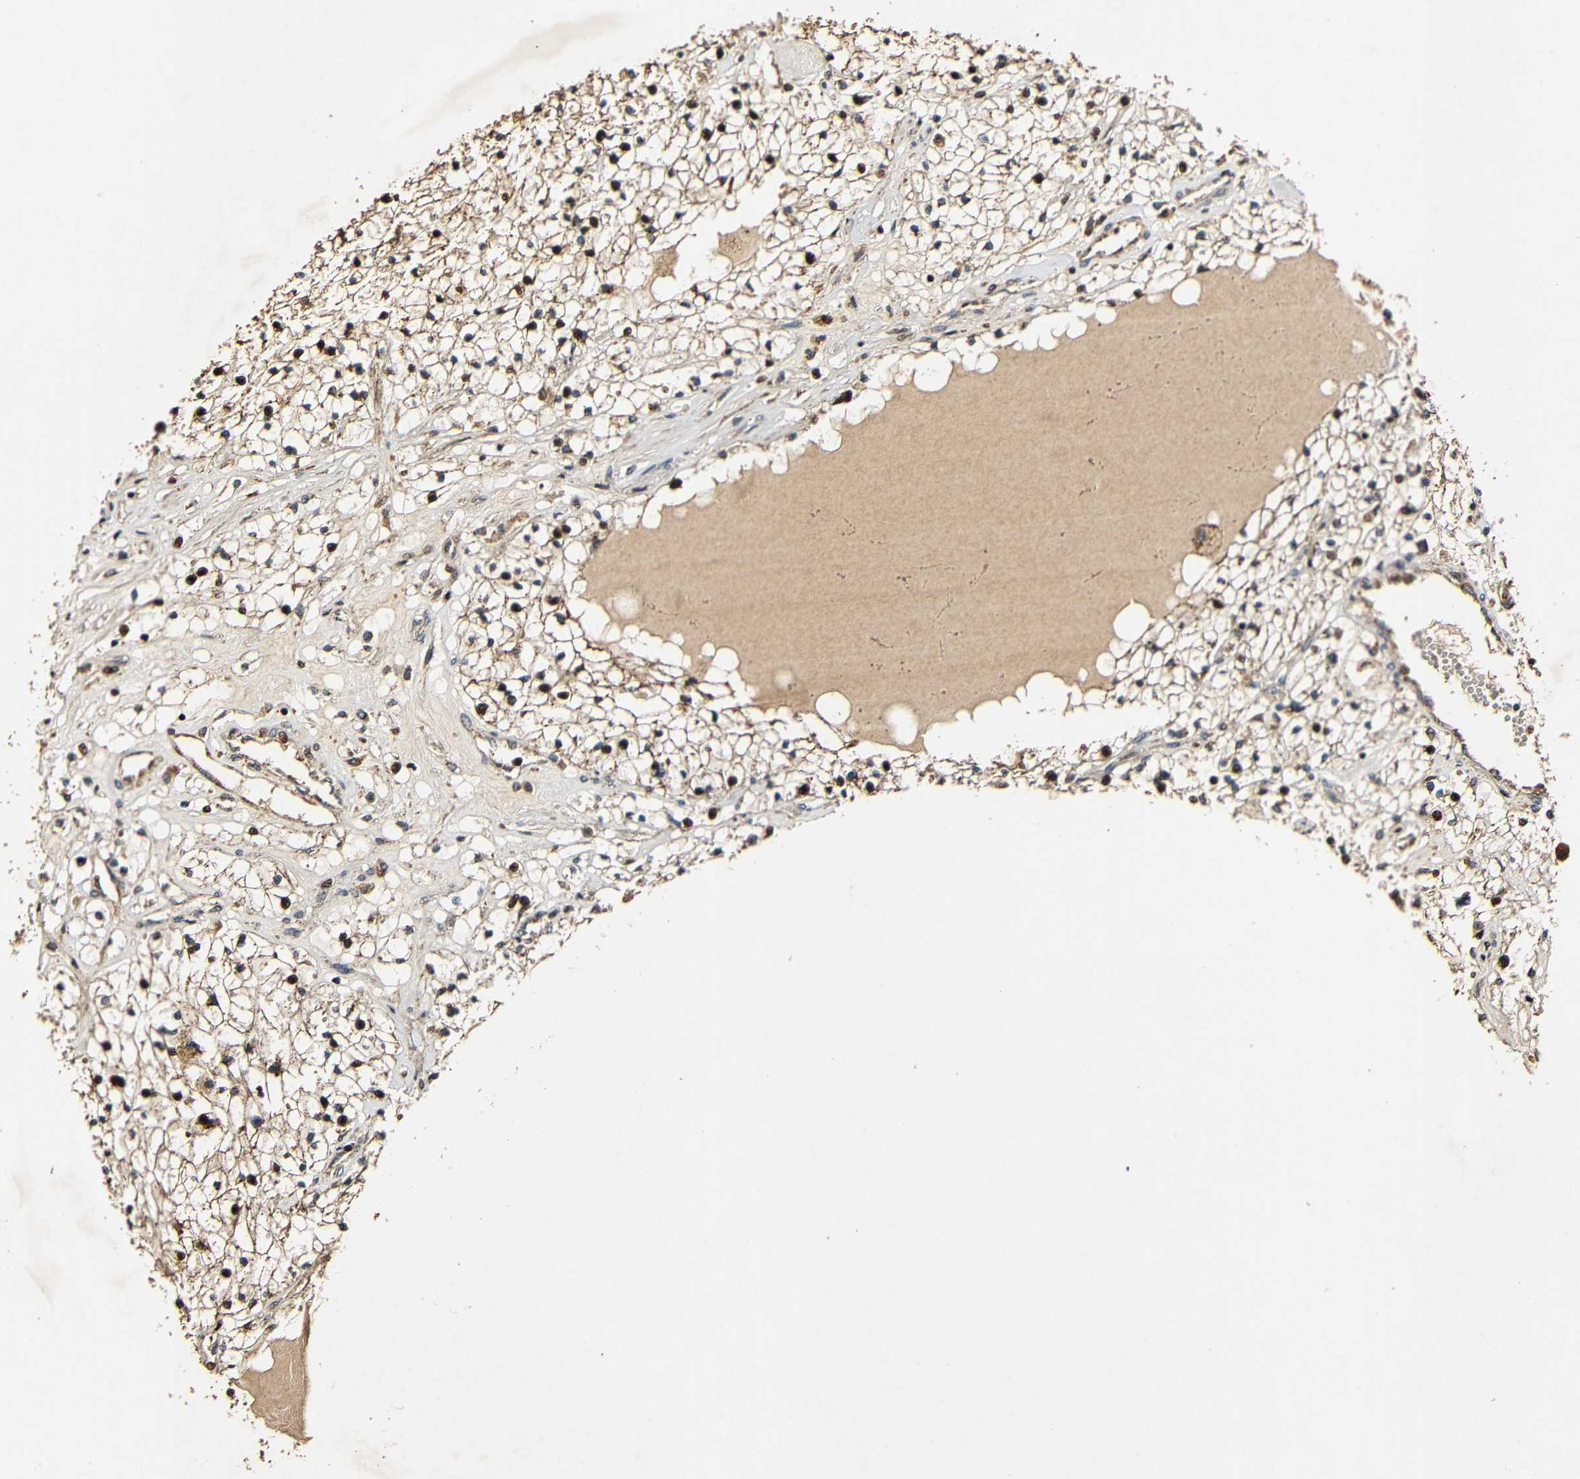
{"staining": {"intensity": "moderate", "quantity": ">75%", "location": "cytoplasmic/membranous,nuclear"}, "tissue": "renal cancer", "cell_type": "Tumor cells", "image_type": "cancer", "snomed": [{"axis": "morphology", "description": "Adenocarcinoma, NOS"}, {"axis": "topography", "description": "Kidney"}], "caption": "Protein expression analysis of renal cancer demonstrates moderate cytoplasmic/membranous and nuclear positivity in about >75% of tumor cells. The protein of interest is shown in brown color, while the nuclei are stained blue.", "gene": "KAZALD1", "patient": {"sex": "male", "age": 68}}